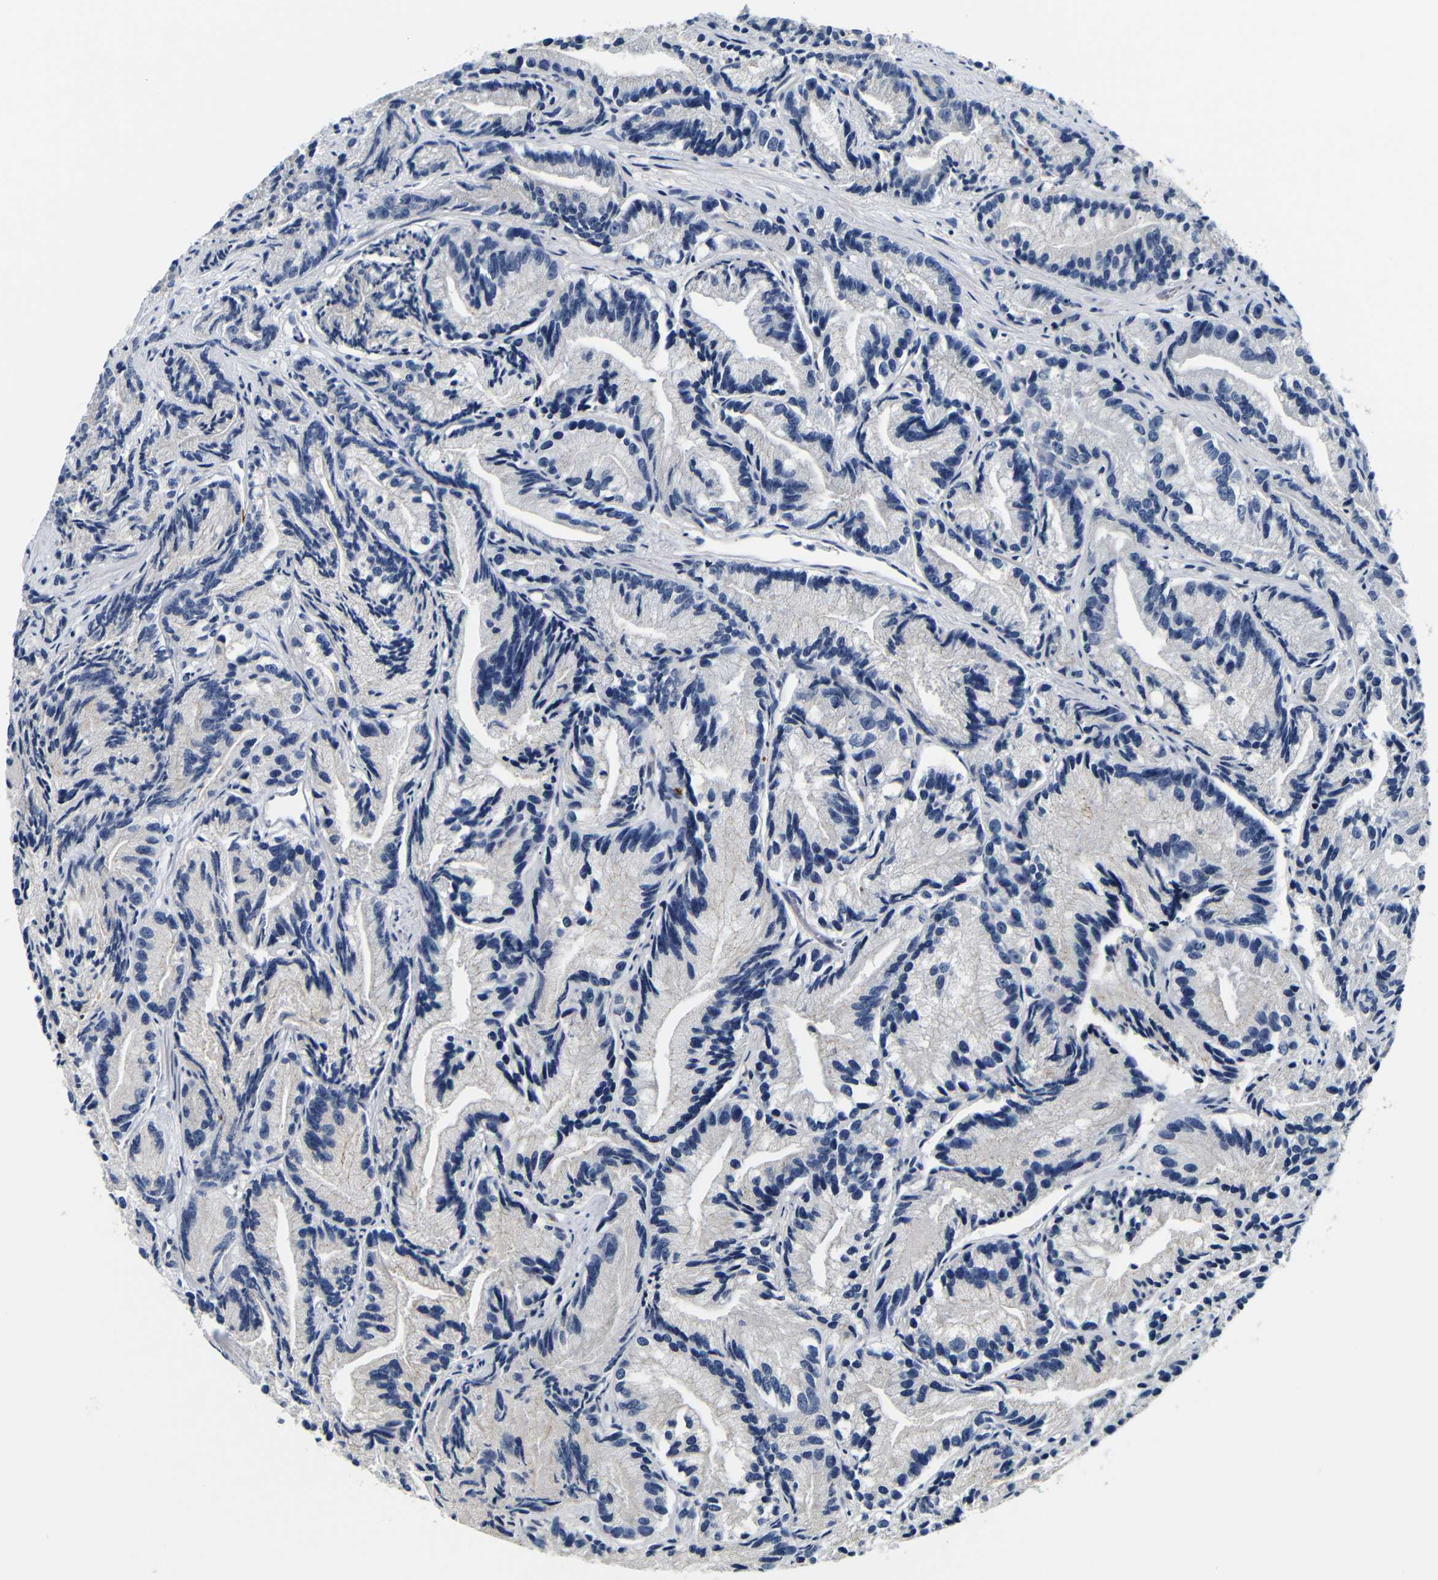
{"staining": {"intensity": "weak", "quantity": "<25%", "location": "cytoplasmic/membranous"}, "tissue": "prostate cancer", "cell_type": "Tumor cells", "image_type": "cancer", "snomed": [{"axis": "morphology", "description": "Adenocarcinoma, Low grade"}, {"axis": "topography", "description": "Prostate"}], "caption": "Low-grade adenocarcinoma (prostate) was stained to show a protein in brown. There is no significant positivity in tumor cells.", "gene": "GP1BA", "patient": {"sex": "male", "age": 89}}